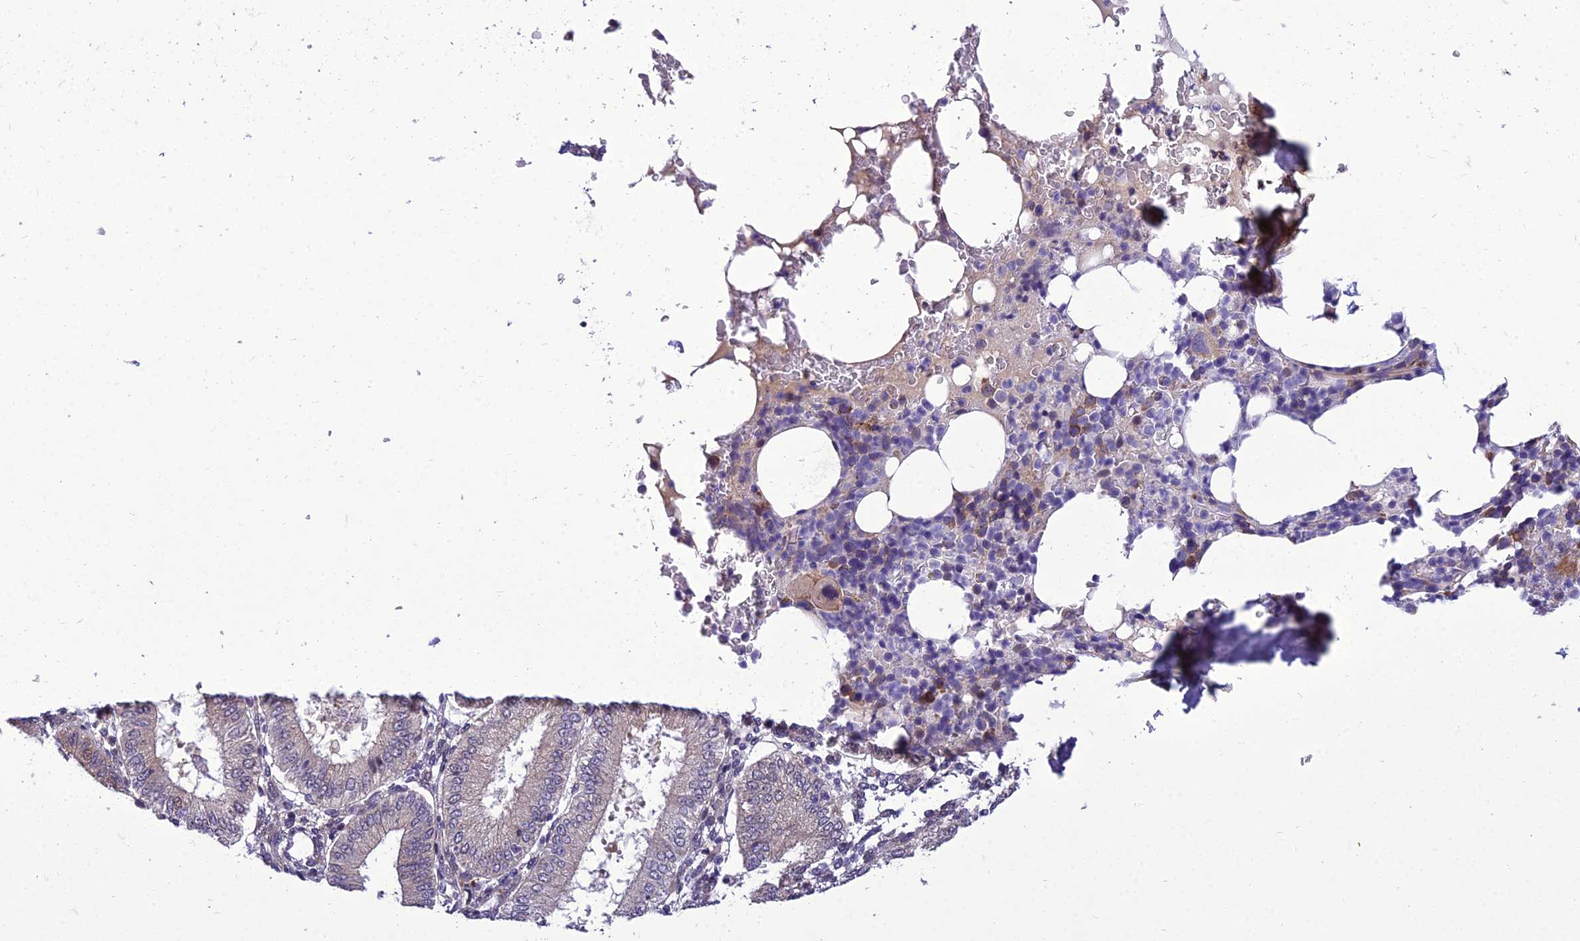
{"staining": {"intensity": "negative", "quantity": "none", "location": "none"}, "tissue": "endometrium", "cell_type": "Cells in endometrial stroma", "image_type": "normal", "snomed": [{"axis": "morphology", "description": "Normal tissue, NOS"}, {"axis": "topography", "description": "Endometrium"}], "caption": "Endometrium was stained to show a protein in brown. There is no significant expression in cells in endometrial stroma. Brightfield microscopy of immunohistochemistry (IHC) stained with DAB (brown) and hematoxylin (blue), captured at high magnification.", "gene": "GAB4", "patient": {"sex": "female", "age": 39}}